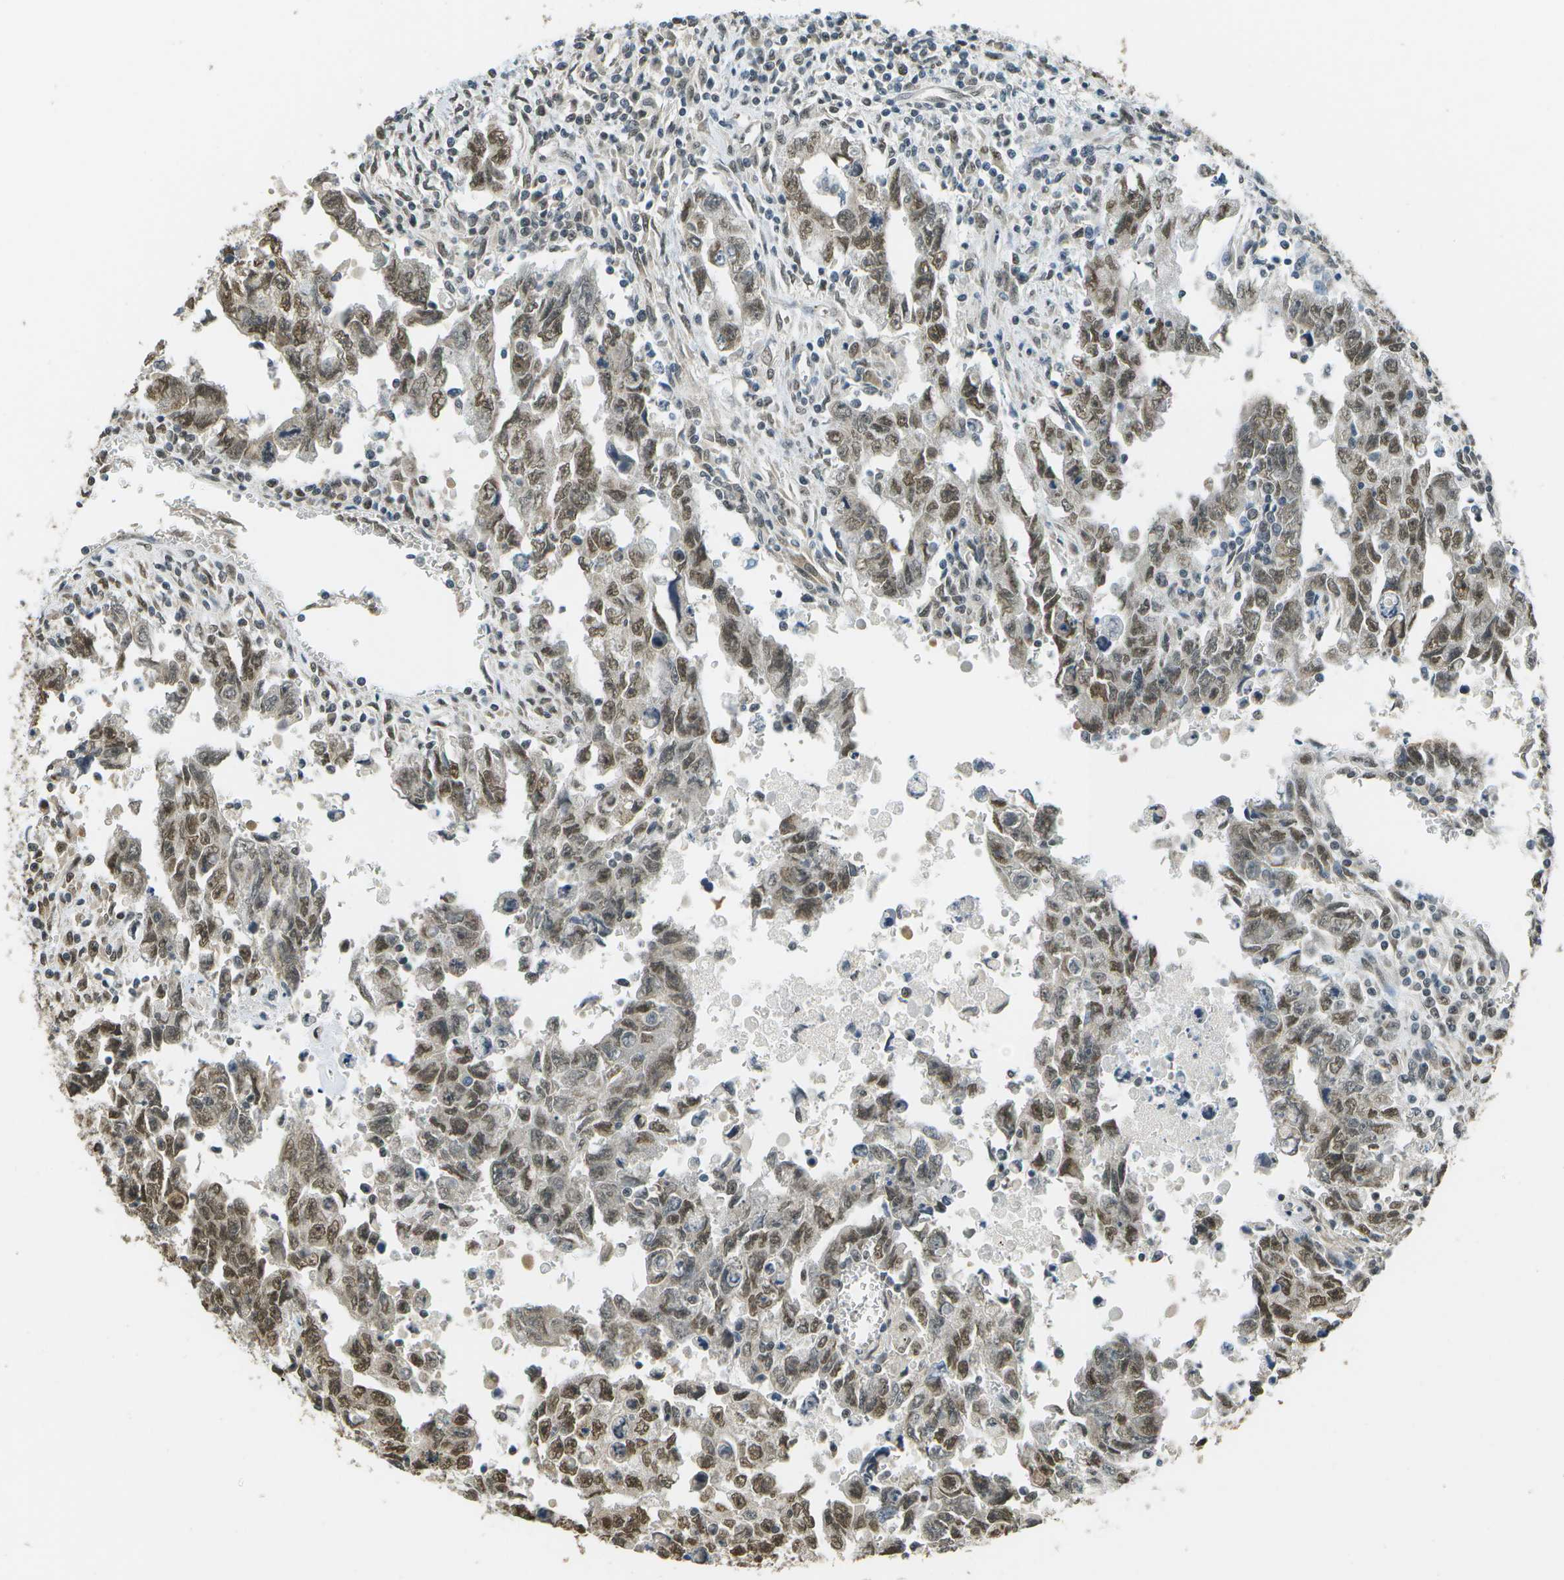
{"staining": {"intensity": "moderate", "quantity": ">75%", "location": "nuclear"}, "tissue": "testis cancer", "cell_type": "Tumor cells", "image_type": "cancer", "snomed": [{"axis": "morphology", "description": "Carcinoma, Embryonal, NOS"}, {"axis": "topography", "description": "Testis"}], "caption": "Immunohistochemistry (IHC) of testis cancer displays medium levels of moderate nuclear expression in about >75% of tumor cells. (DAB IHC with brightfield microscopy, high magnification).", "gene": "ABL2", "patient": {"sex": "male", "age": 28}}